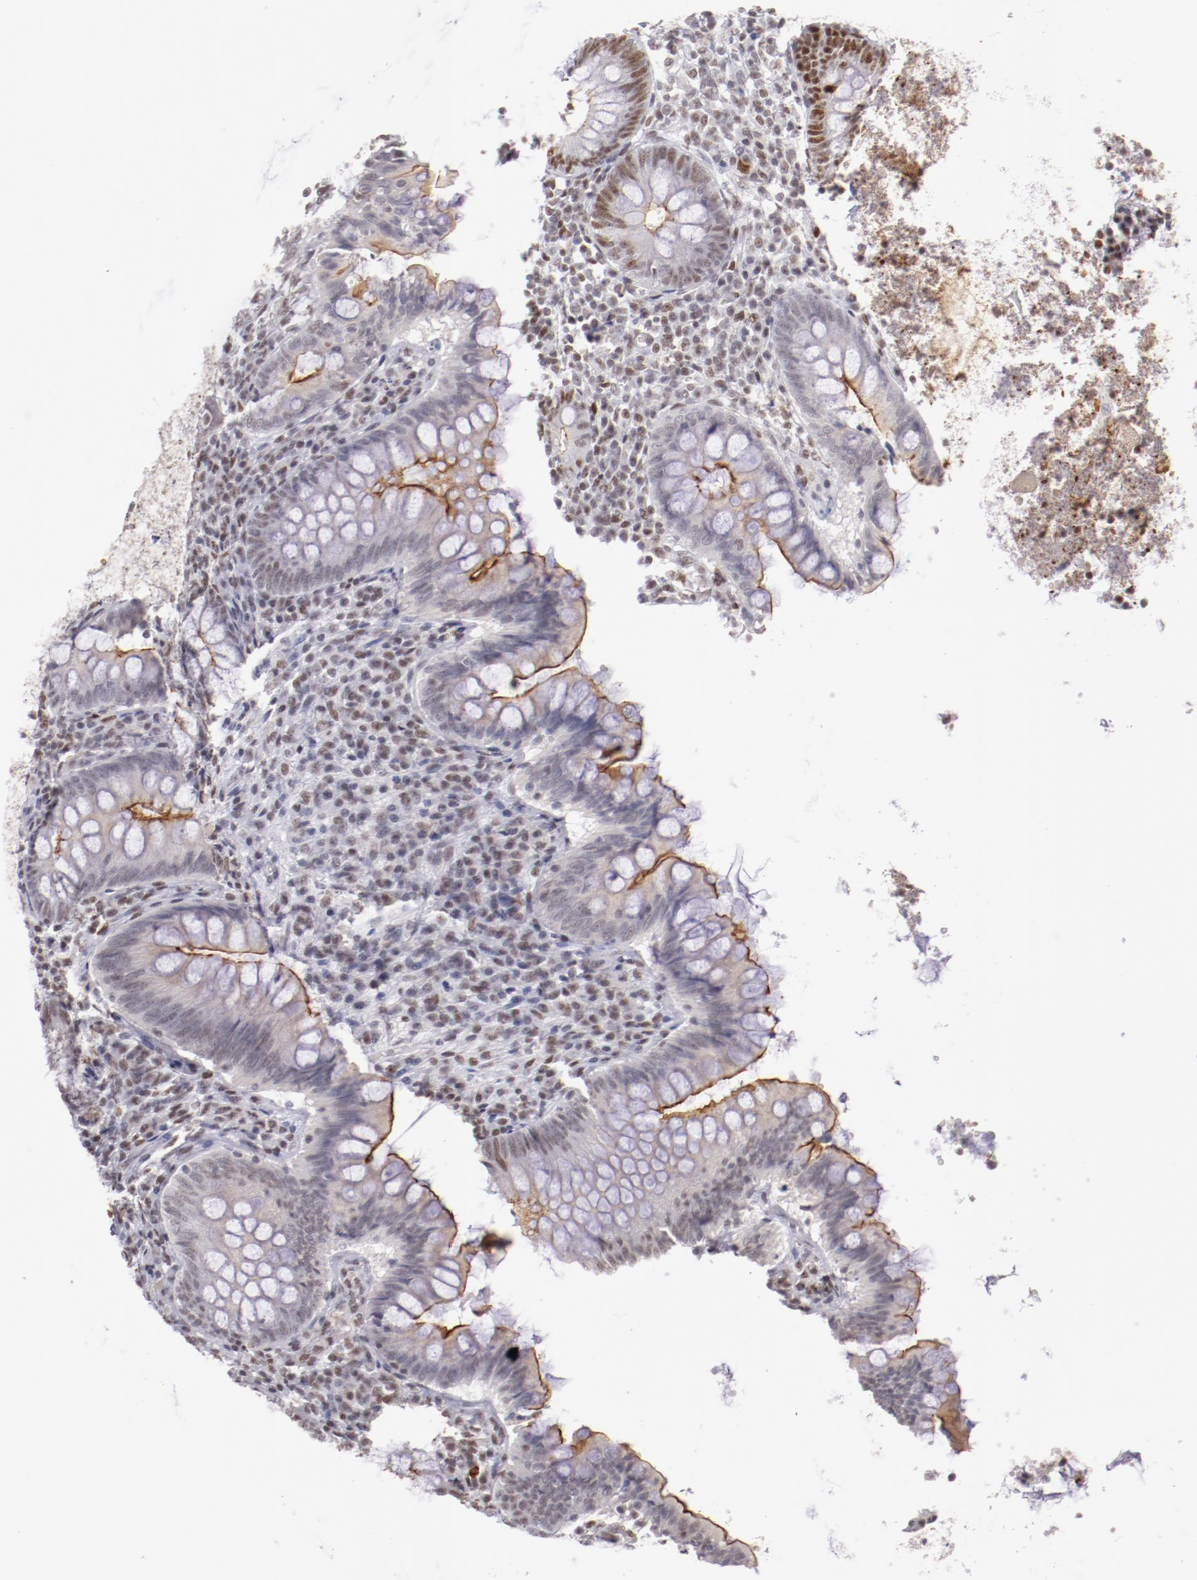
{"staining": {"intensity": "weak", "quantity": "<25%", "location": "nuclear"}, "tissue": "appendix", "cell_type": "Glandular cells", "image_type": "normal", "snomed": [{"axis": "morphology", "description": "Normal tissue, NOS"}, {"axis": "topography", "description": "Appendix"}], "caption": "Human appendix stained for a protein using IHC demonstrates no expression in glandular cells.", "gene": "TFAP4", "patient": {"sex": "female", "age": 66}}